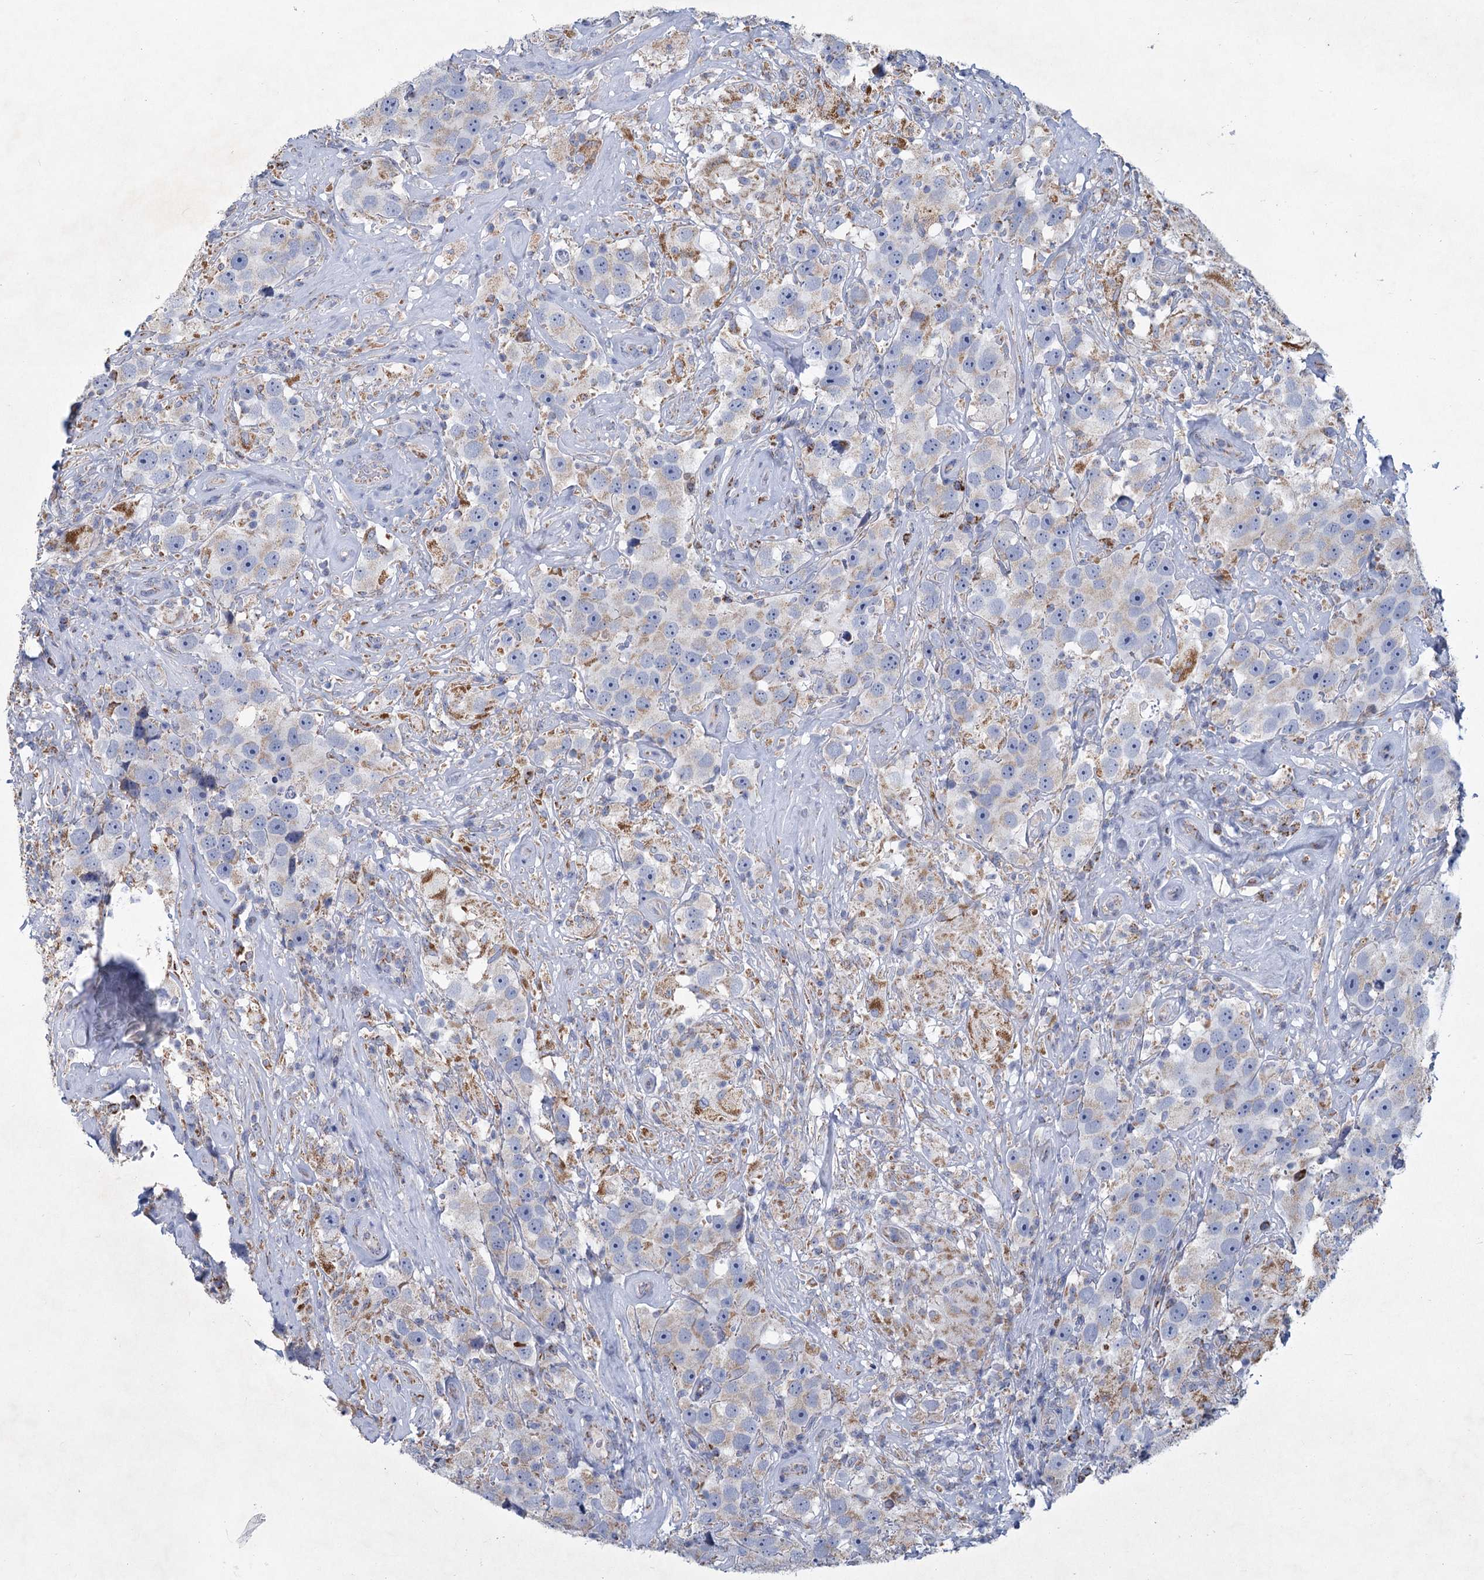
{"staining": {"intensity": "negative", "quantity": "none", "location": "none"}, "tissue": "testis cancer", "cell_type": "Tumor cells", "image_type": "cancer", "snomed": [{"axis": "morphology", "description": "Seminoma, NOS"}, {"axis": "topography", "description": "Testis"}], "caption": "Tumor cells are negative for brown protein staining in testis seminoma.", "gene": "NDUFC2", "patient": {"sex": "male", "age": 49}}